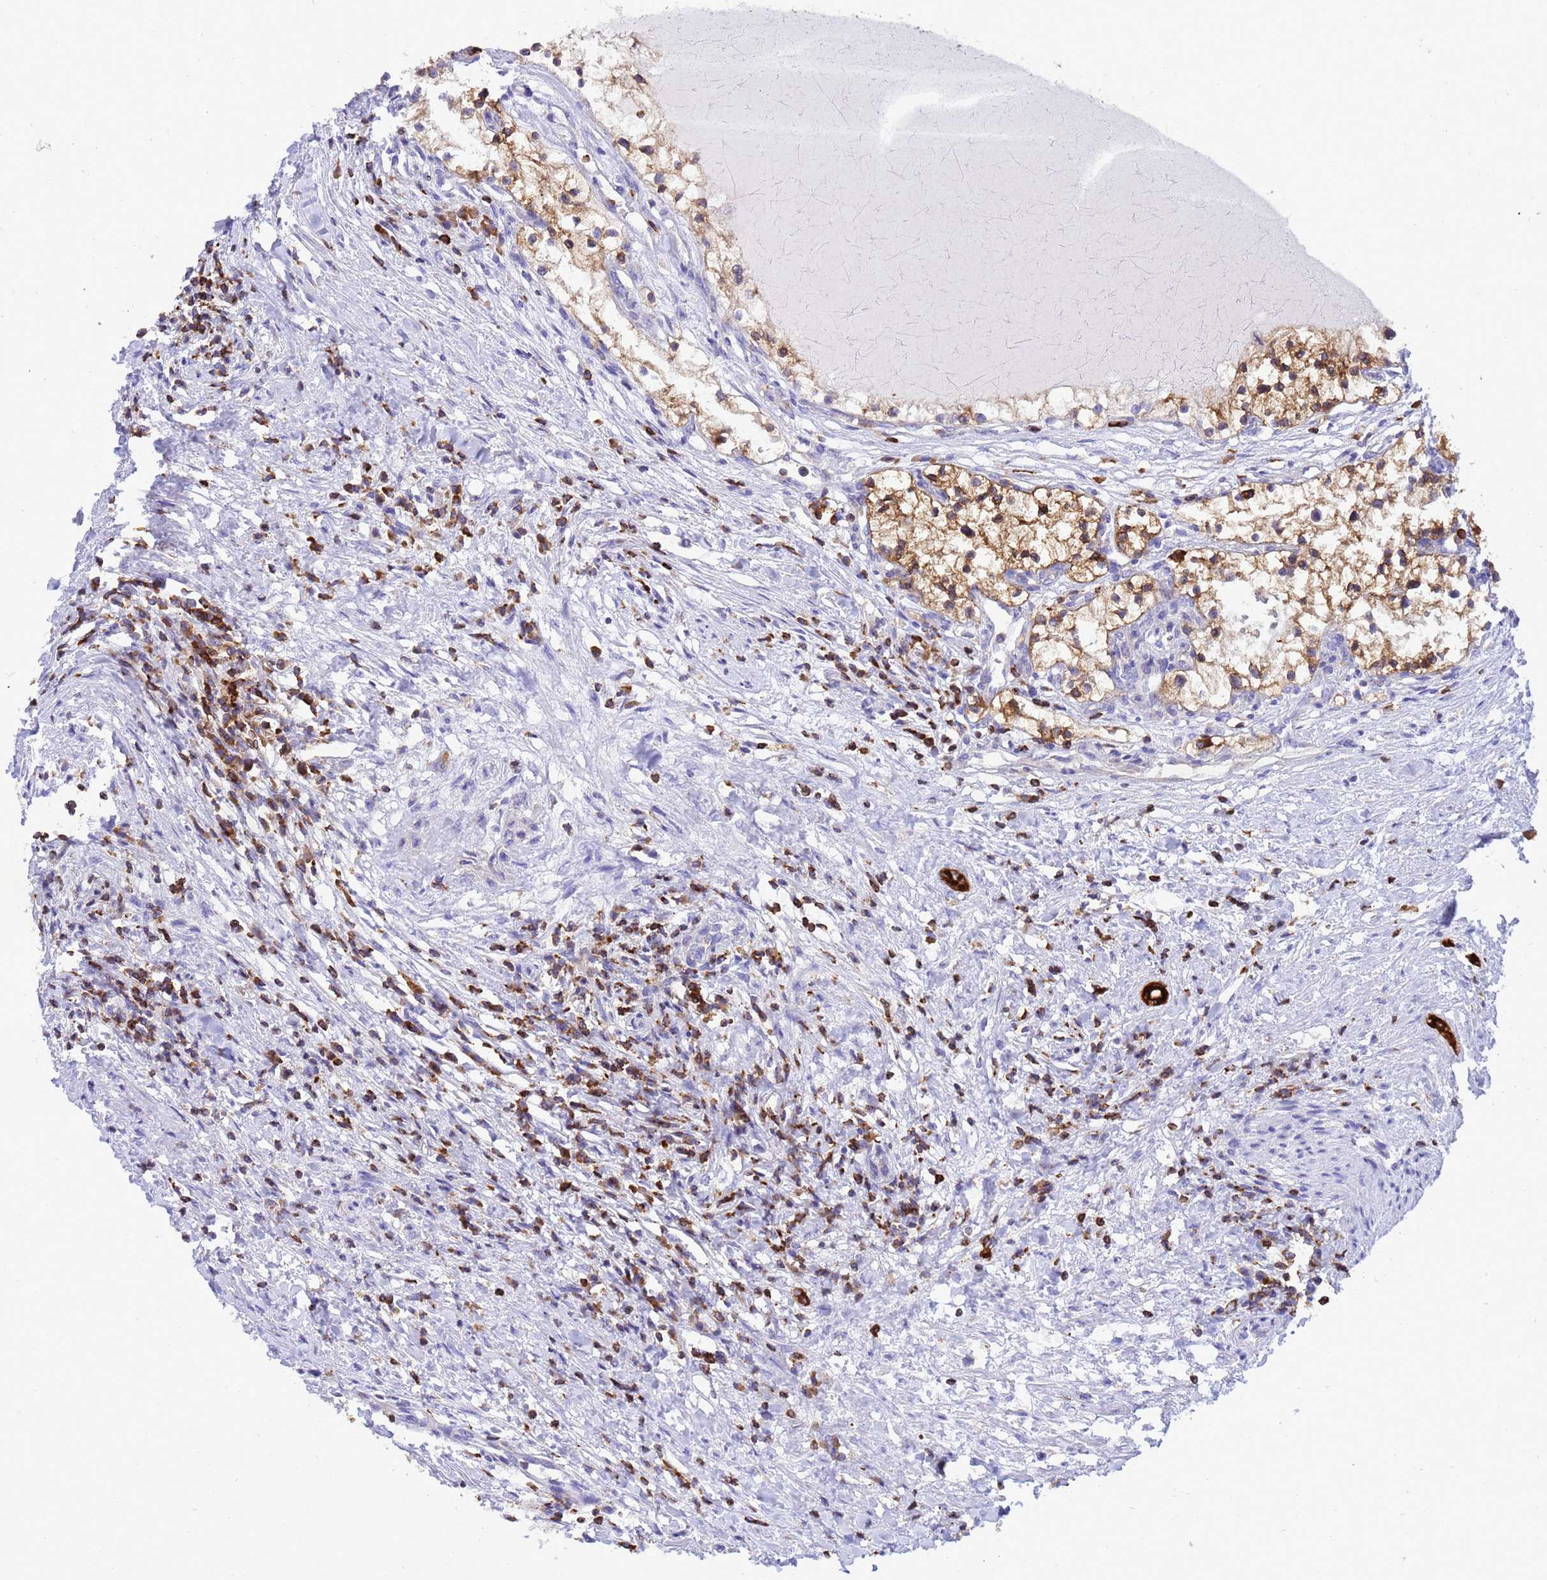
{"staining": {"intensity": "moderate", "quantity": ">75%", "location": "cytoplasmic/membranous"}, "tissue": "renal cancer", "cell_type": "Tumor cells", "image_type": "cancer", "snomed": [{"axis": "morphology", "description": "Normal tissue, NOS"}, {"axis": "morphology", "description": "Adenocarcinoma, NOS"}, {"axis": "topography", "description": "Kidney"}], "caption": "Protein analysis of renal cancer (adenocarcinoma) tissue shows moderate cytoplasmic/membranous positivity in approximately >75% of tumor cells.", "gene": "EZR", "patient": {"sex": "male", "age": 68}}